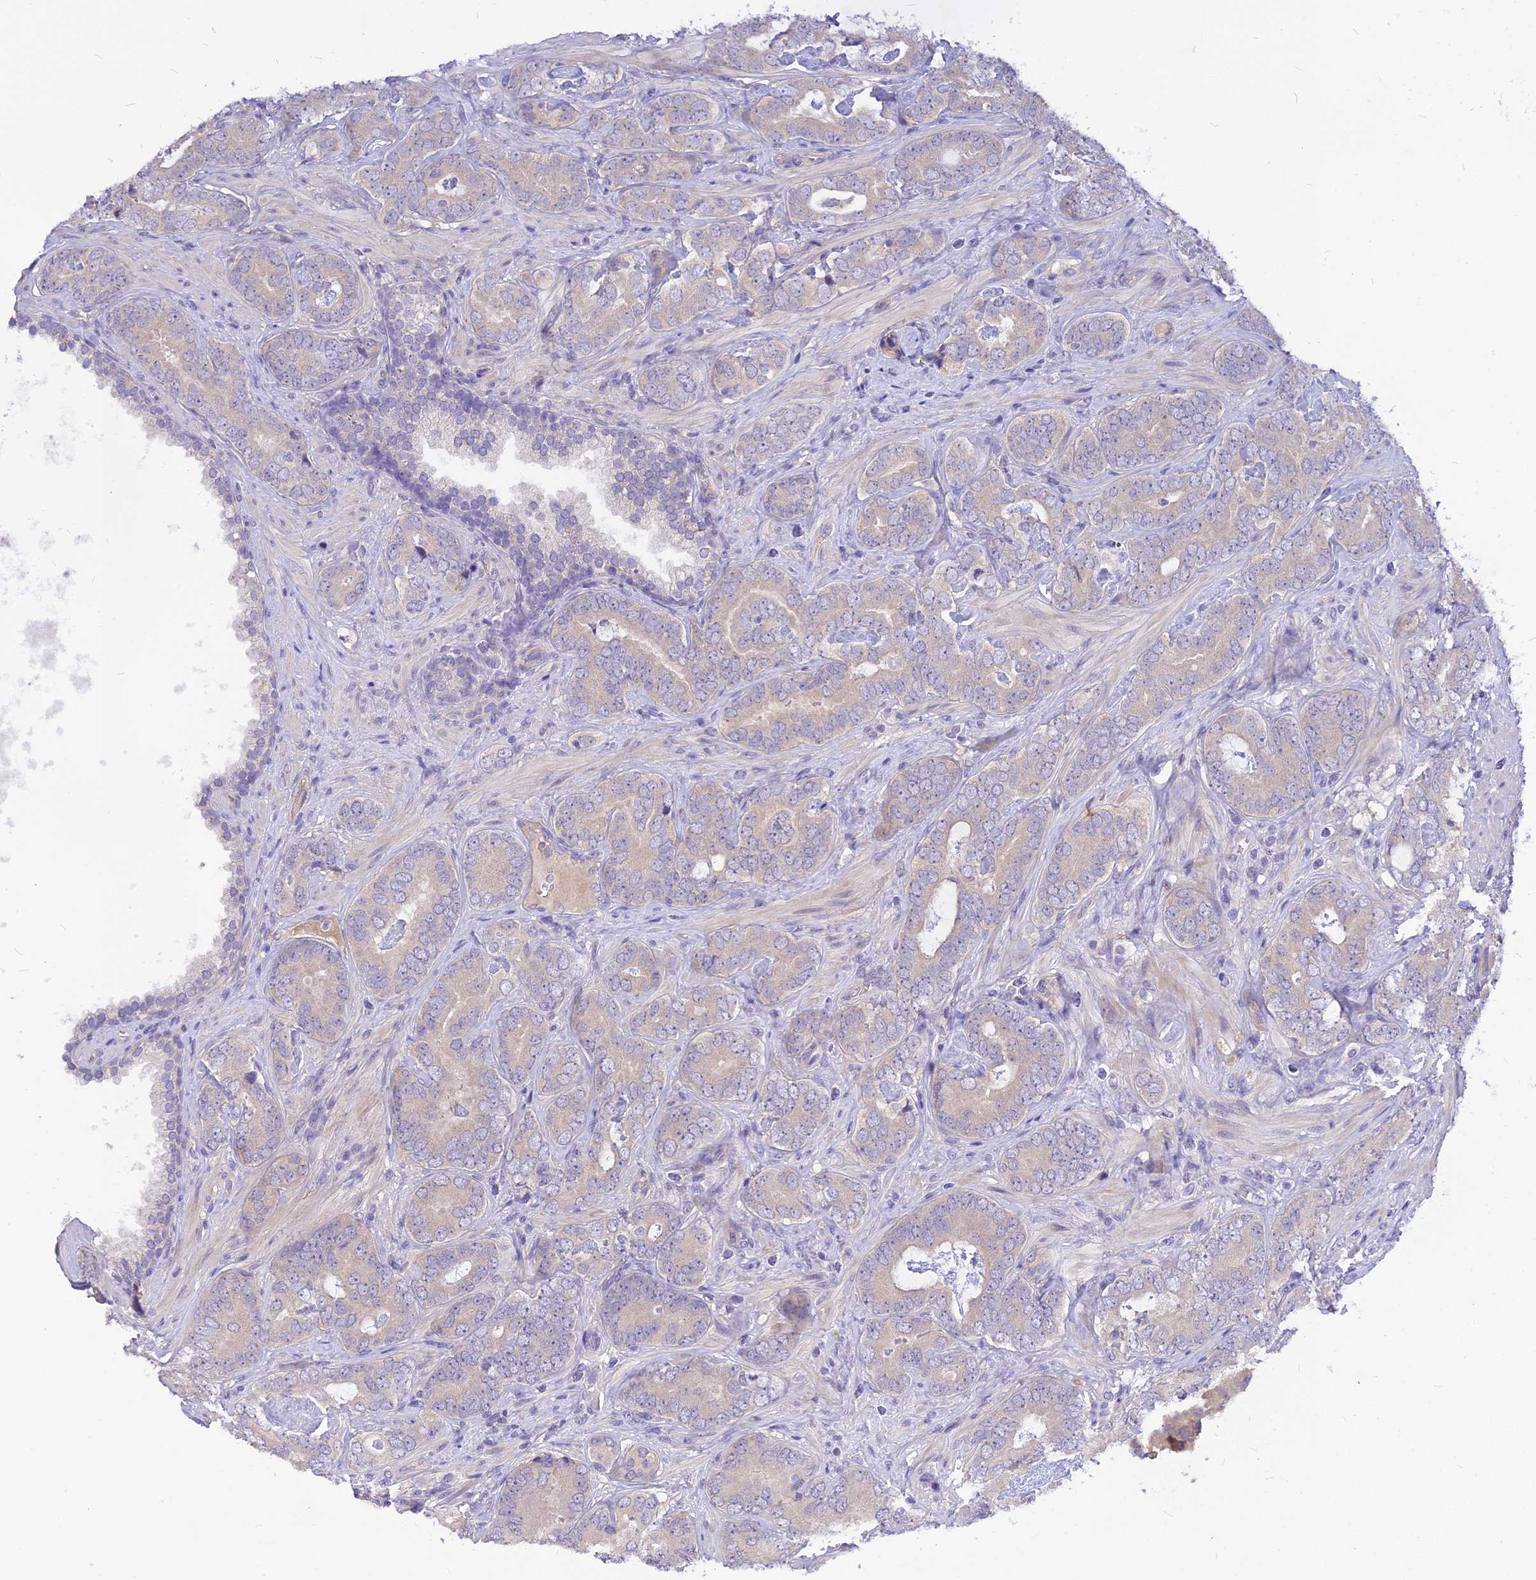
{"staining": {"intensity": "weak", "quantity": "<25%", "location": "cytoplasmic/membranous"}, "tissue": "prostate cancer", "cell_type": "Tumor cells", "image_type": "cancer", "snomed": [{"axis": "morphology", "description": "Adenocarcinoma, High grade"}, {"axis": "topography", "description": "Prostate"}], "caption": "Immunohistochemistry (IHC) micrograph of neoplastic tissue: human prostate adenocarcinoma (high-grade) stained with DAB (3,3'-diaminobenzidine) demonstrates no significant protein positivity in tumor cells.", "gene": "CZIB", "patient": {"sex": "male", "age": 71}}